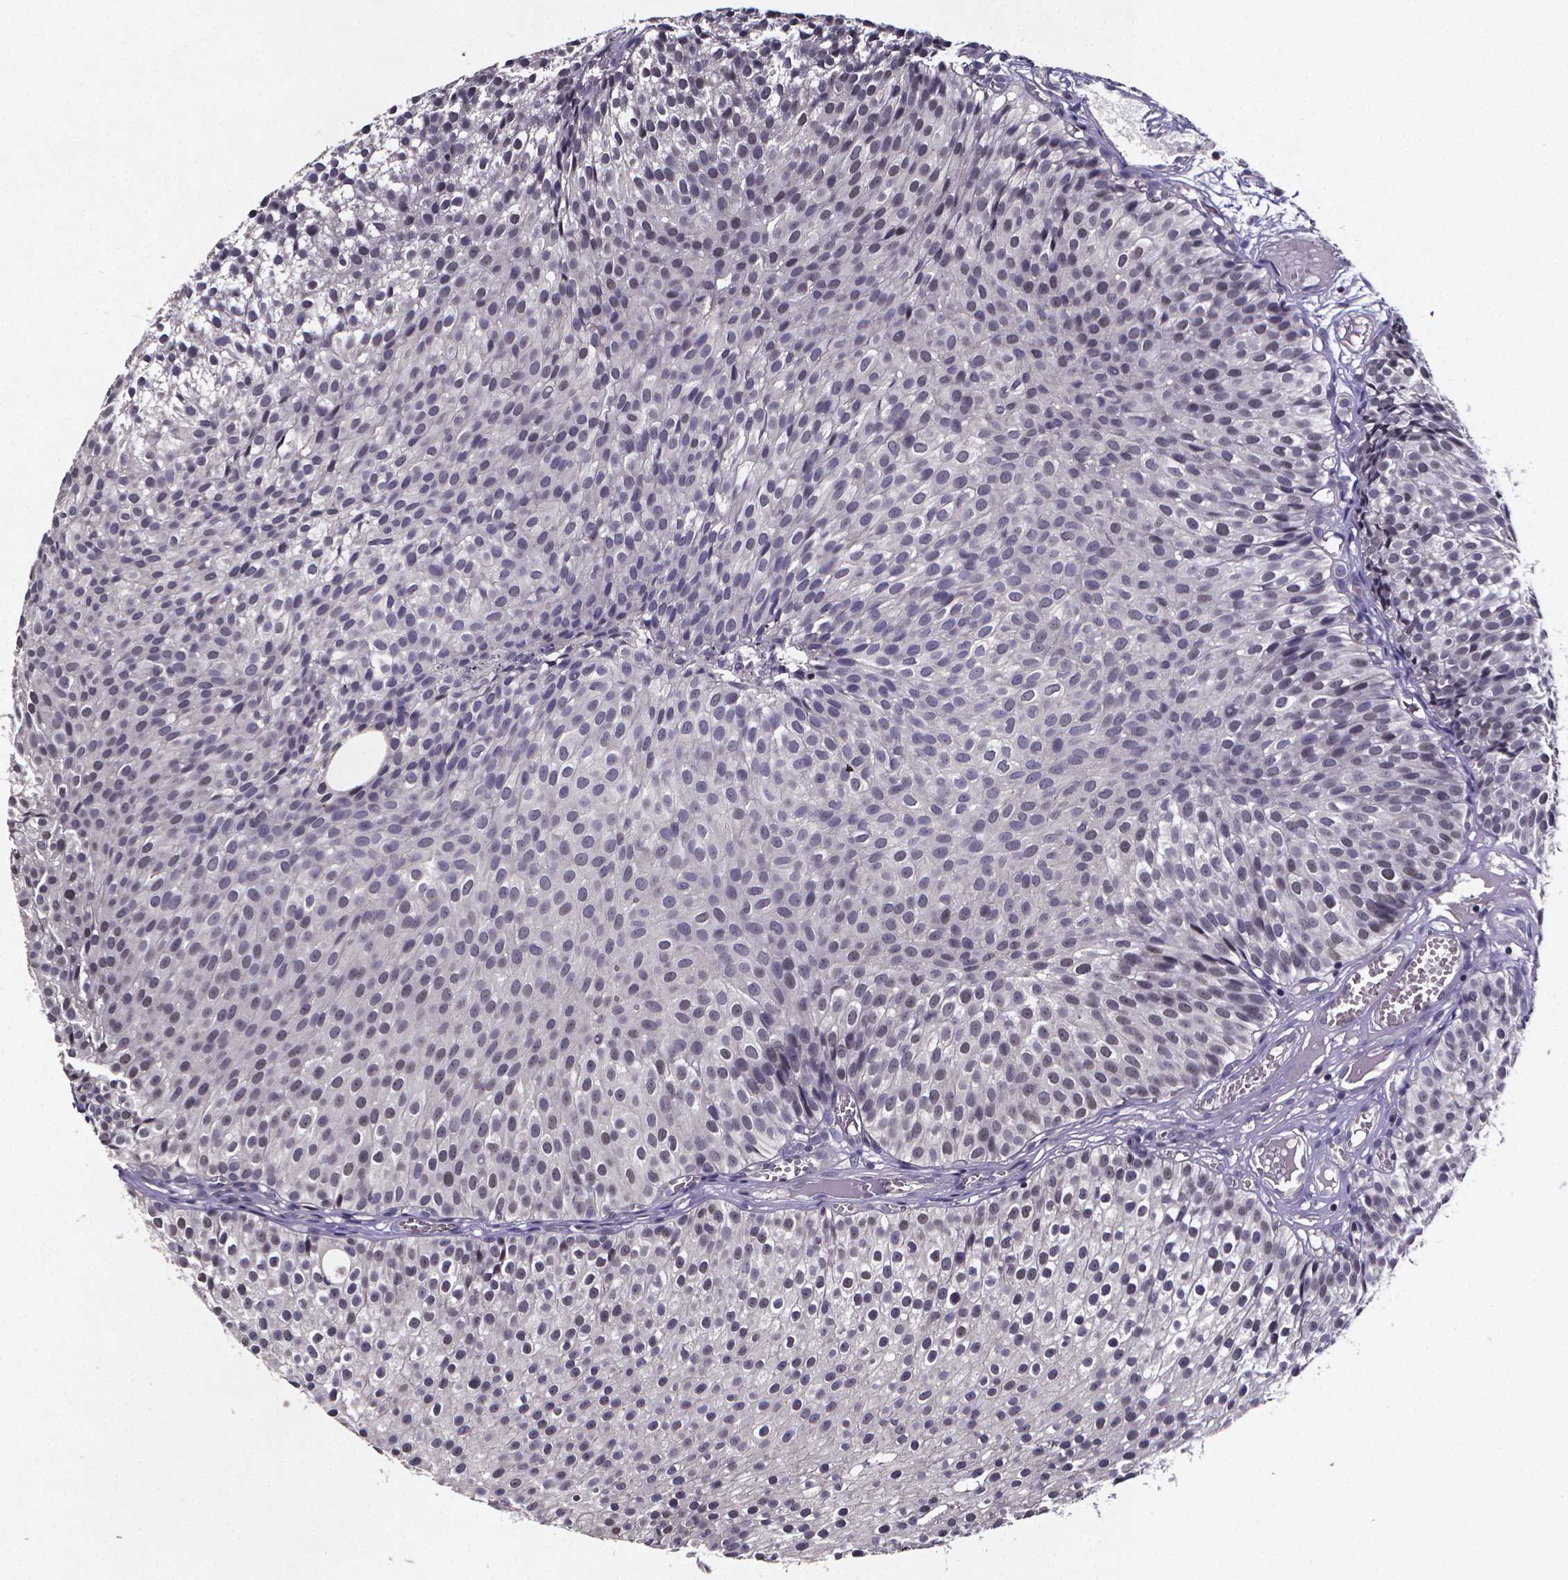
{"staining": {"intensity": "weak", "quantity": "<25%", "location": "nuclear"}, "tissue": "urothelial cancer", "cell_type": "Tumor cells", "image_type": "cancer", "snomed": [{"axis": "morphology", "description": "Urothelial carcinoma, Low grade"}, {"axis": "topography", "description": "Urinary bladder"}], "caption": "The histopathology image demonstrates no staining of tumor cells in urothelial cancer. (DAB (3,3'-diaminobenzidine) immunohistochemistry (IHC), high magnification).", "gene": "TP73", "patient": {"sex": "male", "age": 63}}